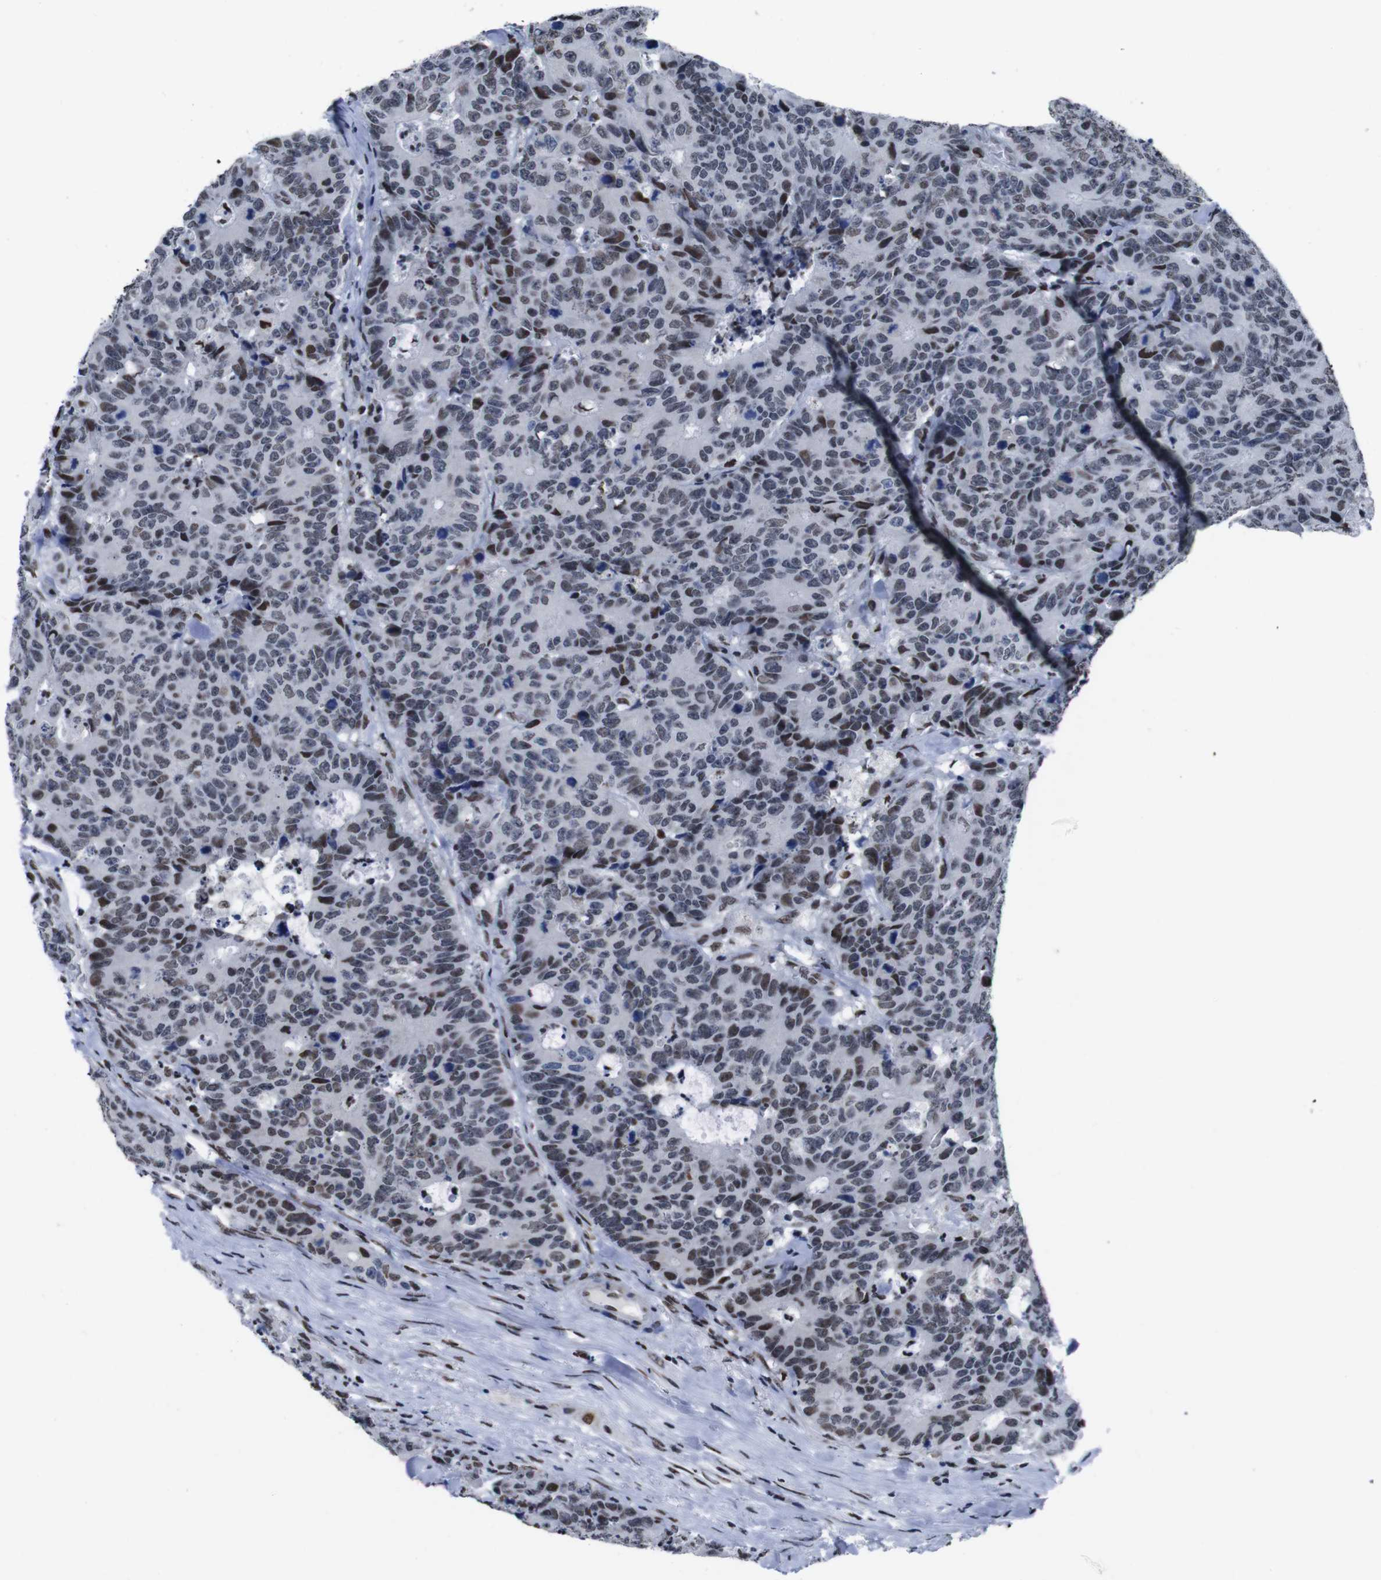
{"staining": {"intensity": "moderate", "quantity": ">75%", "location": "nuclear"}, "tissue": "colorectal cancer", "cell_type": "Tumor cells", "image_type": "cancer", "snomed": [{"axis": "morphology", "description": "Adenocarcinoma, NOS"}, {"axis": "topography", "description": "Colon"}], "caption": "Colorectal cancer (adenocarcinoma) stained for a protein (brown) exhibits moderate nuclear positive staining in about >75% of tumor cells.", "gene": "PIP4P2", "patient": {"sex": "female", "age": 86}}